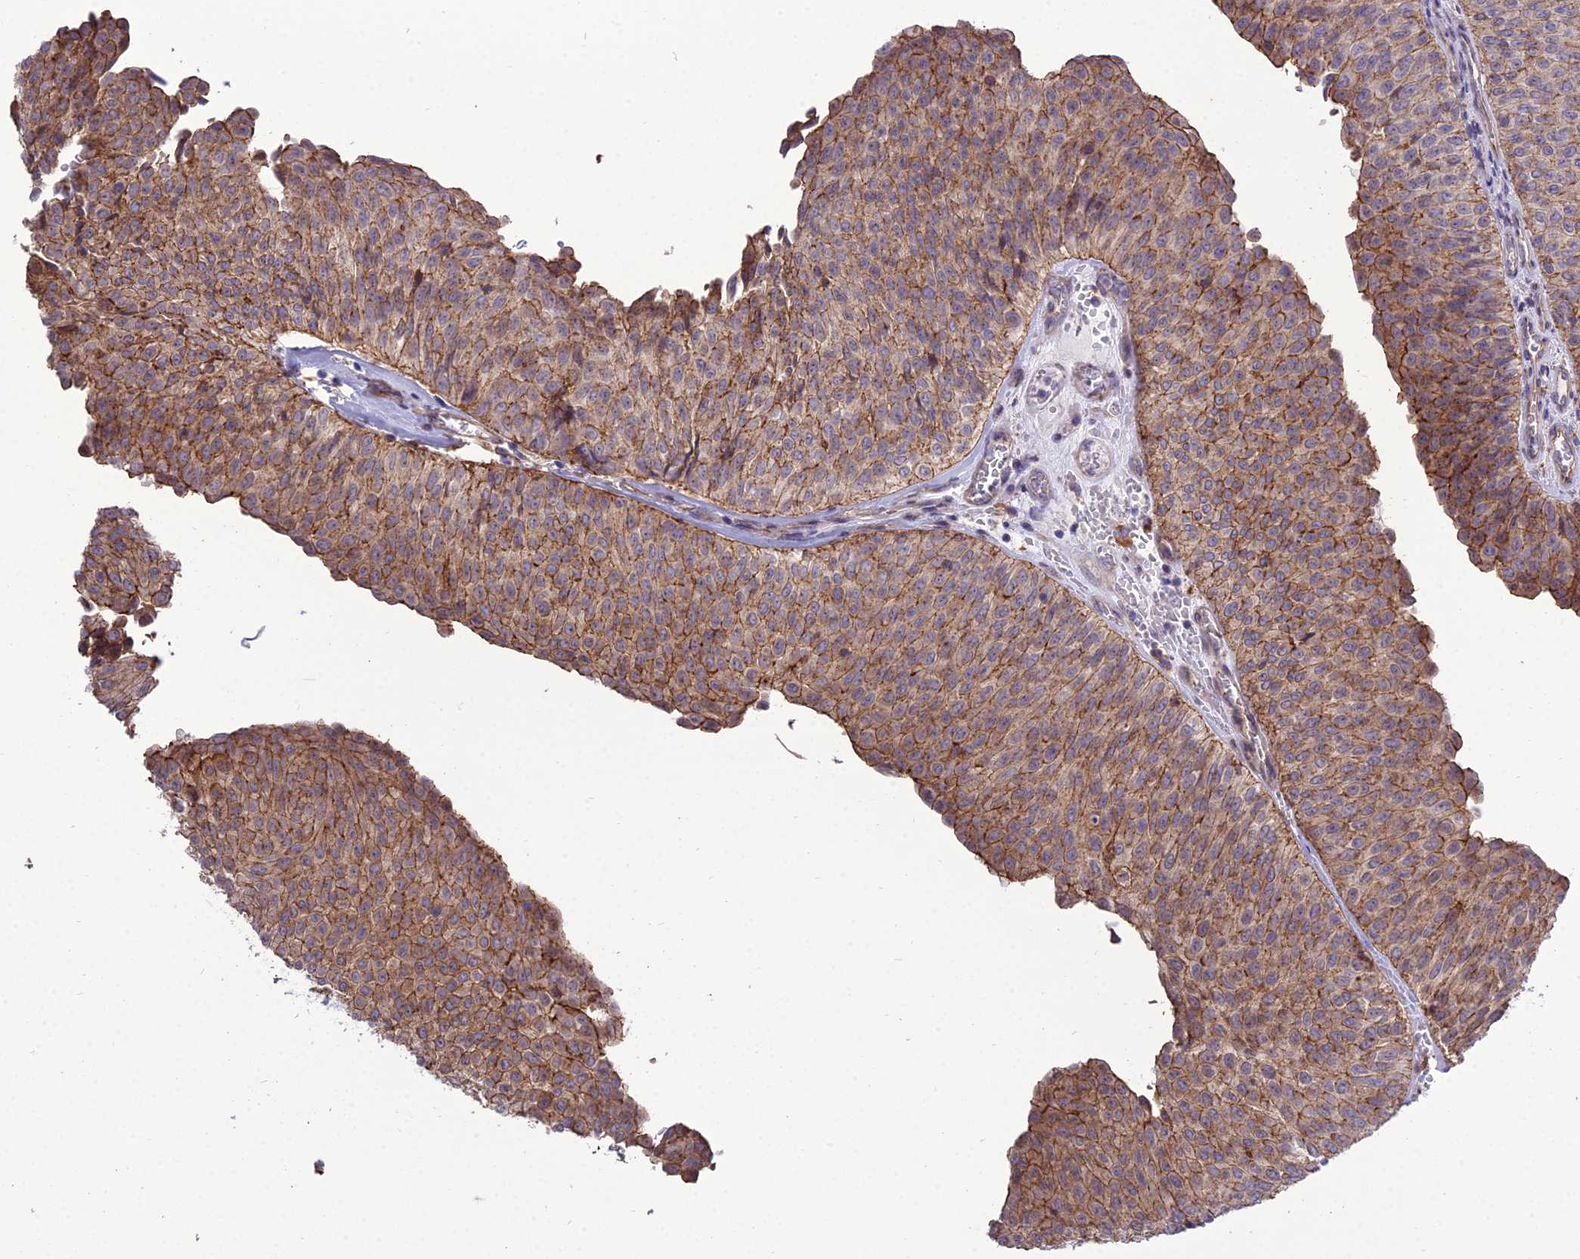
{"staining": {"intensity": "moderate", "quantity": ">75%", "location": "cytoplasmic/membranous"}, "tissue": "urothelial cancer", "cell_type": "Tumor cells", "image_type": "cancer", "snomed": [{"axis": "morphology", "description": "Urothelial carcinoma, Low grade"}, {"axis": "topography", "description": "Urinary bladder"}], "caption": "DAB (3,3'-diaminobenzidine) immunohistochemical staining of urothelial carcinoma (low-grade) demonstrates moderate cytoplasmic/membranous protein positivity in approximately >75% of tumor cells.", "gene": "TSPYL2", "patient": {"sex": "male", "age": 78}}